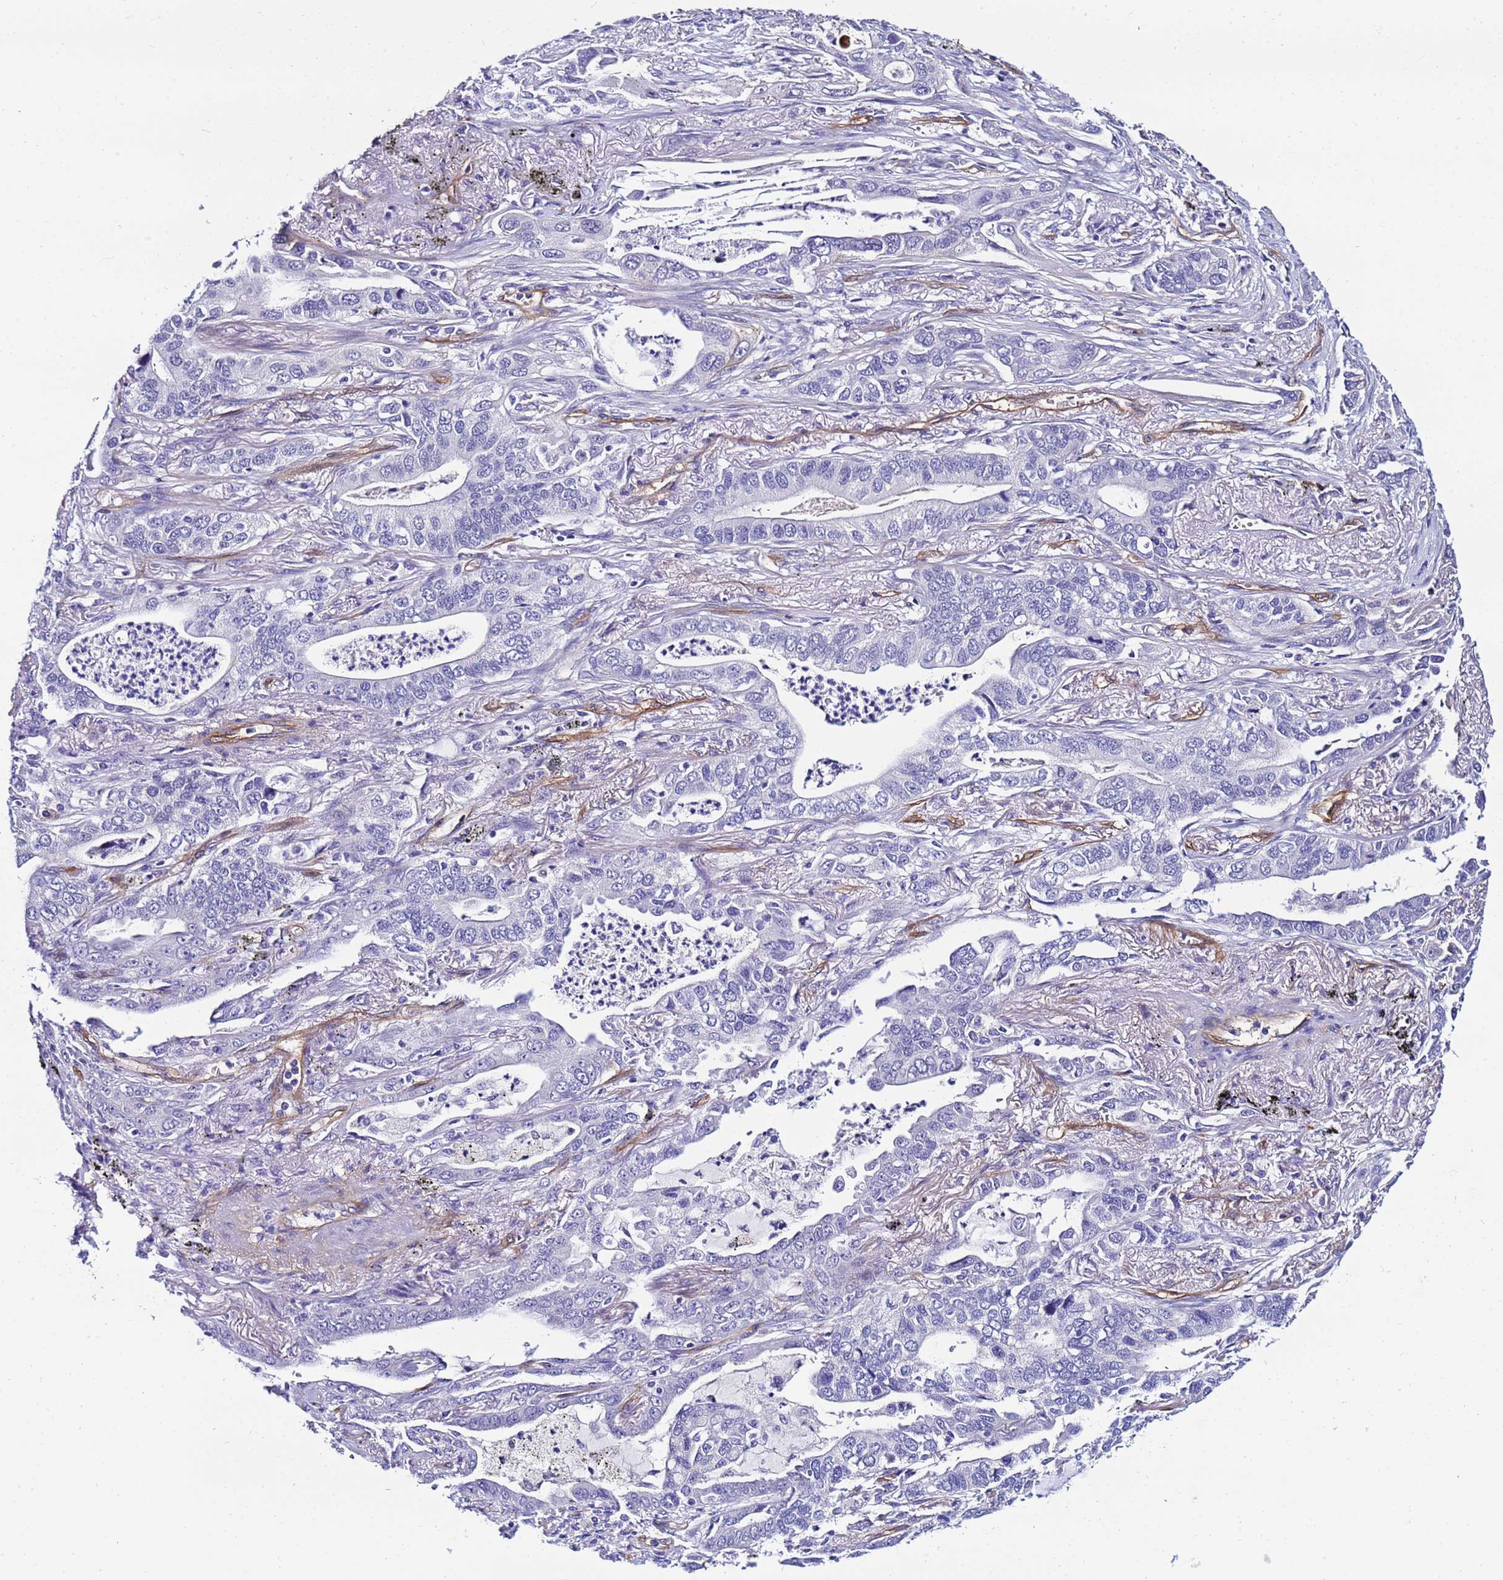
{"staining": {"intensity": "negative", "quantity": "none", "location": "none"}, "tissue": "lung cancer", "cell_type": "Tumor cells", "image_type": "cancer", "snomed": [{"axis": "morphology", "description": "Adenocarcinoma, NOS"}, {"axis": "topography", "description": "Lung"}], "caption": "Immunohistochemistry histopathology image of lung cancer stained for a protein (brown), which shows no expression in tumor cells.", "gene": "DEFB104A", "patient": {"sex": "male", "age": 67}}